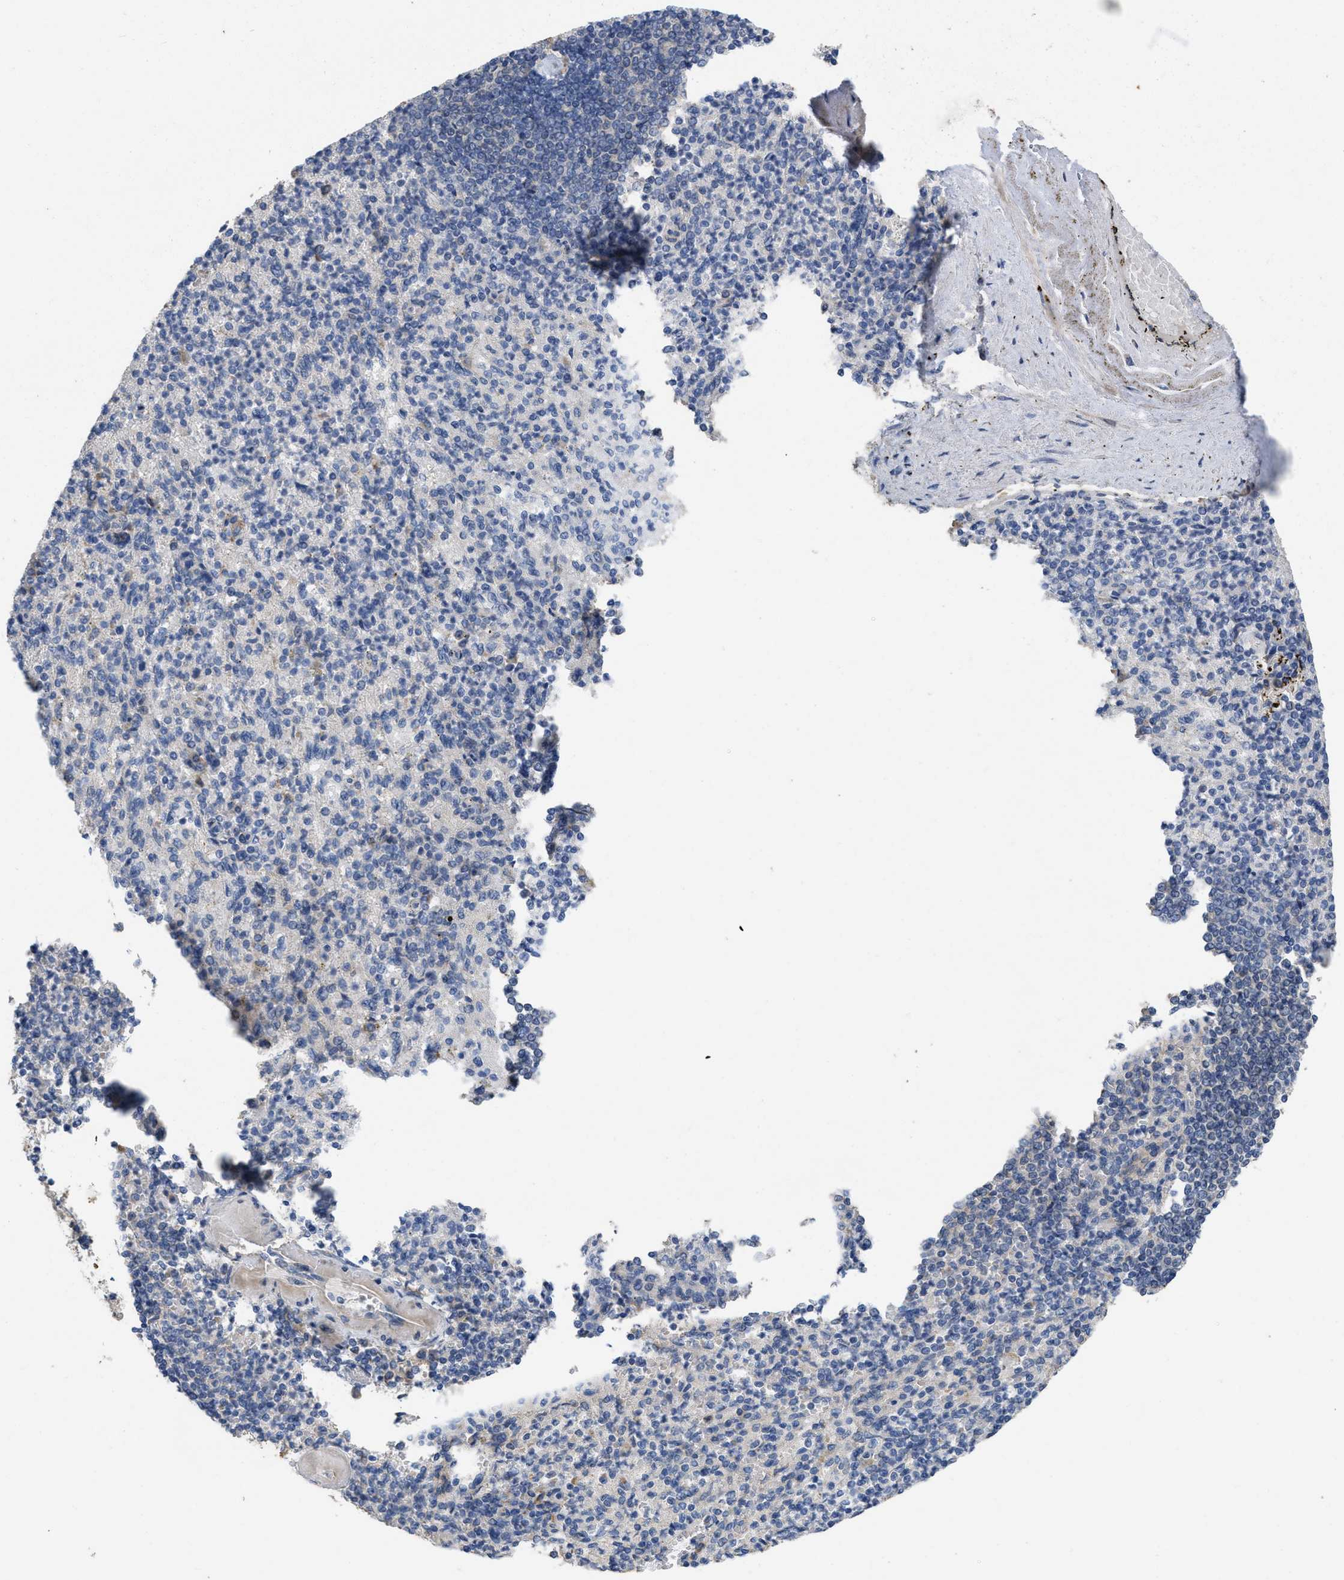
{"staining": {"intensity": "weak", "quantity": "<25%", "location": "cytoplasmic/membranous"}, "tissue": "spleen", "cell_type": "Cells in red pulp", "image_type": "normal", "snomed": [{"axis": "morphology", "description": "Normal tissue, NOS"}, {"axis": "topography", "description": "Spleen"}], "caption": "This is an IHC histopathology image of unremarkable human spleen. There is no positivity in cells in red pulp.", "gene": "CDPF1", "patient": {"sex": "female", "age": 74}}